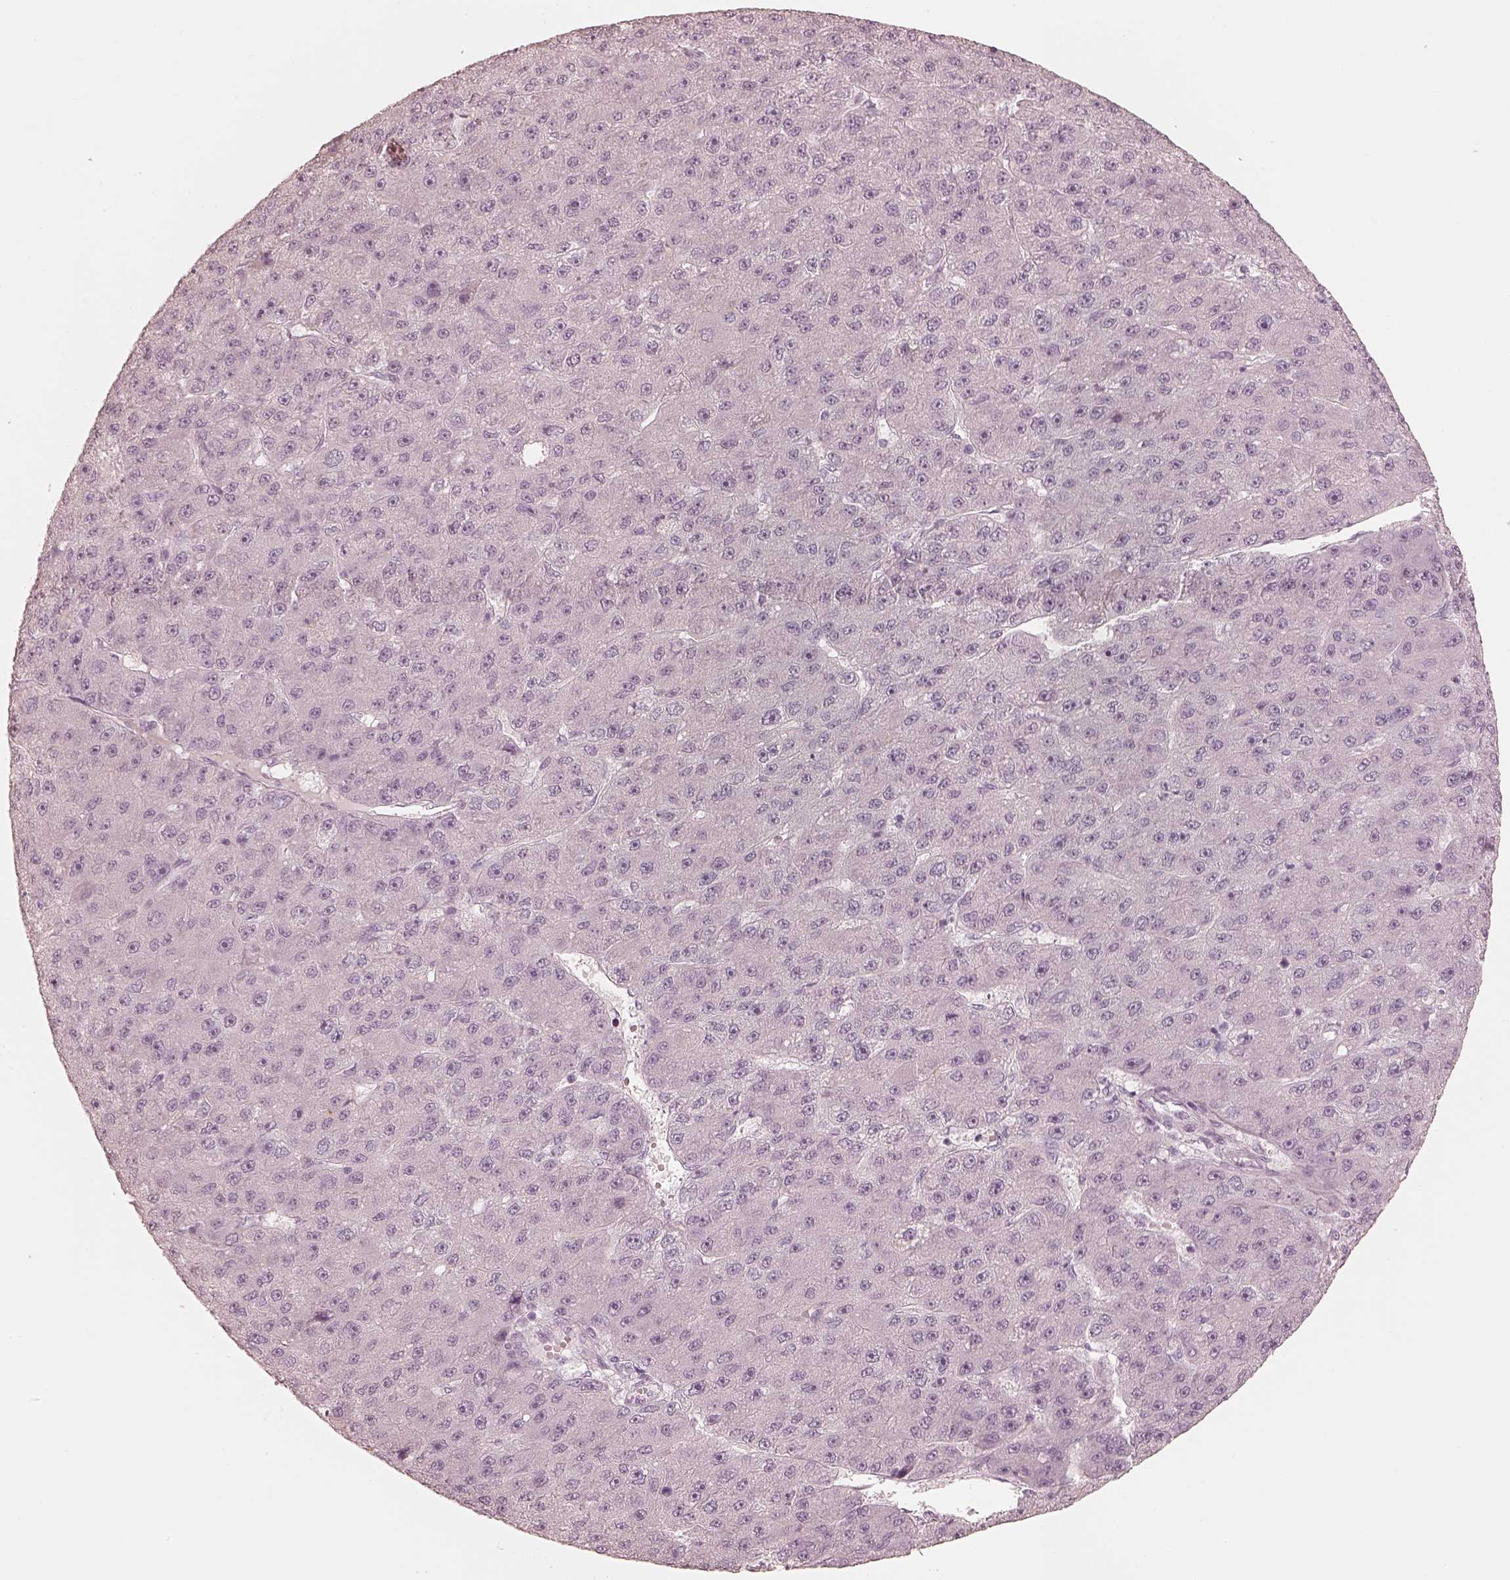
{"staining": {"intensity": "negative", "quantity": "none", "location": "none"}, "tissue": "liver cancer", "cell_type": "Tumor cells", "image_type": "cancer", "snomed": [{"axis": "morphology", "description": "Carcinoma, Hepatocellular, NOS"}, {"axis": "topography", "description": "Liver"}], "caption": "Immunohistochemical staining of liver cancer (hepatocellular carcinoma) displays no significant staining in tumor cells. The staining is performed using DAB (3,3'-diaminobenzidine) brown chromogen with nuclei counter-stained in using hematoxylin.", "gene": "CALR3", "patient": {"sex": "male", "age": 67}}